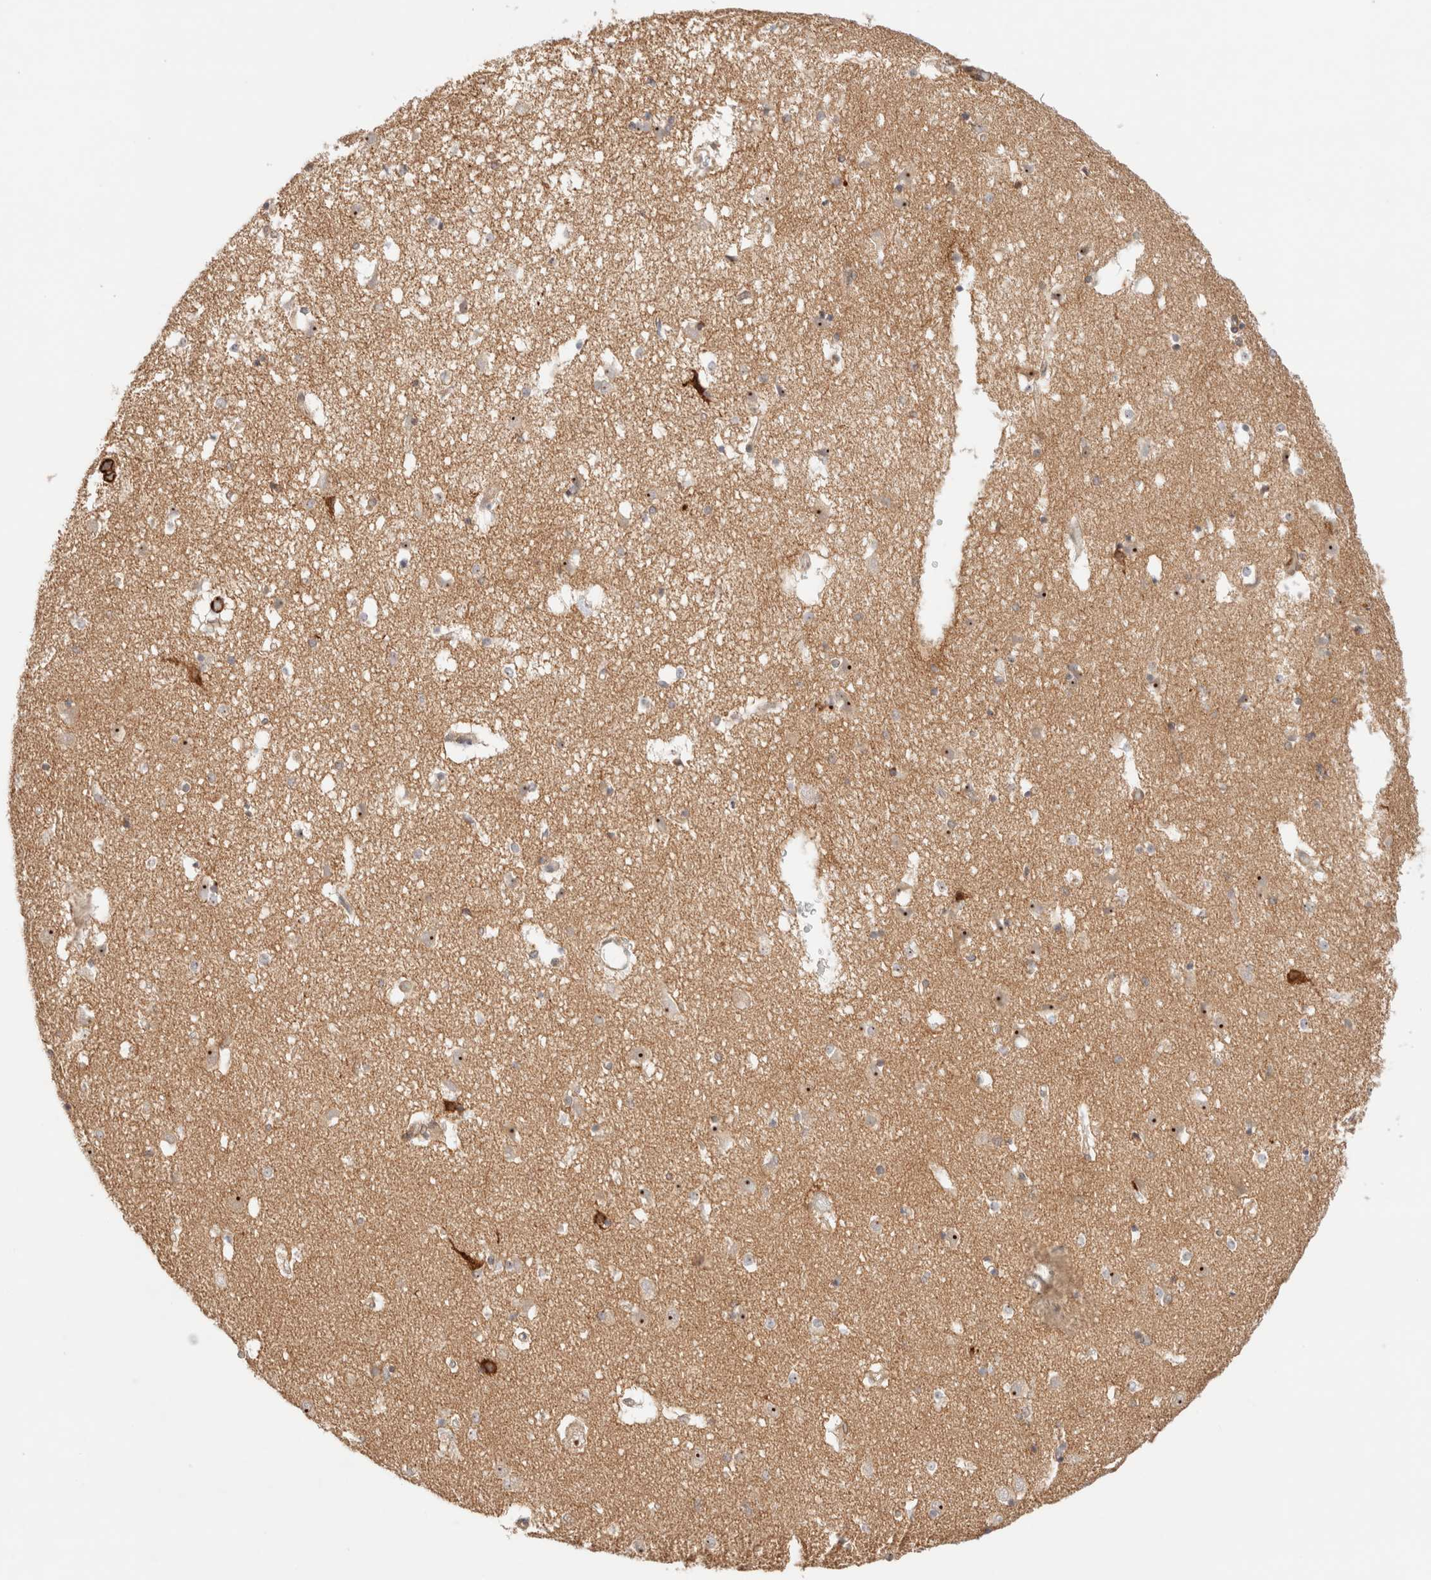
{"staining": {"intensity": "strong", "quantity": "<25%", "location": "nuclear"}, "tissue": "caudate", "cell_type": "Glial cells", "image_type": "normal", "snomed": [{"axis": "morphology", "description": "Normal tissue, NOS"}, {"axis": "topography", "description": "Lateral ventricle wall"}], "caption": "Unremarkable caudate was stained to show a protein in brown. There is medium levels of strong nuclear staining in approximately <25% of glial cells.", "gene": "RRP15", "patient": {"sex": "male", "age": 70}}